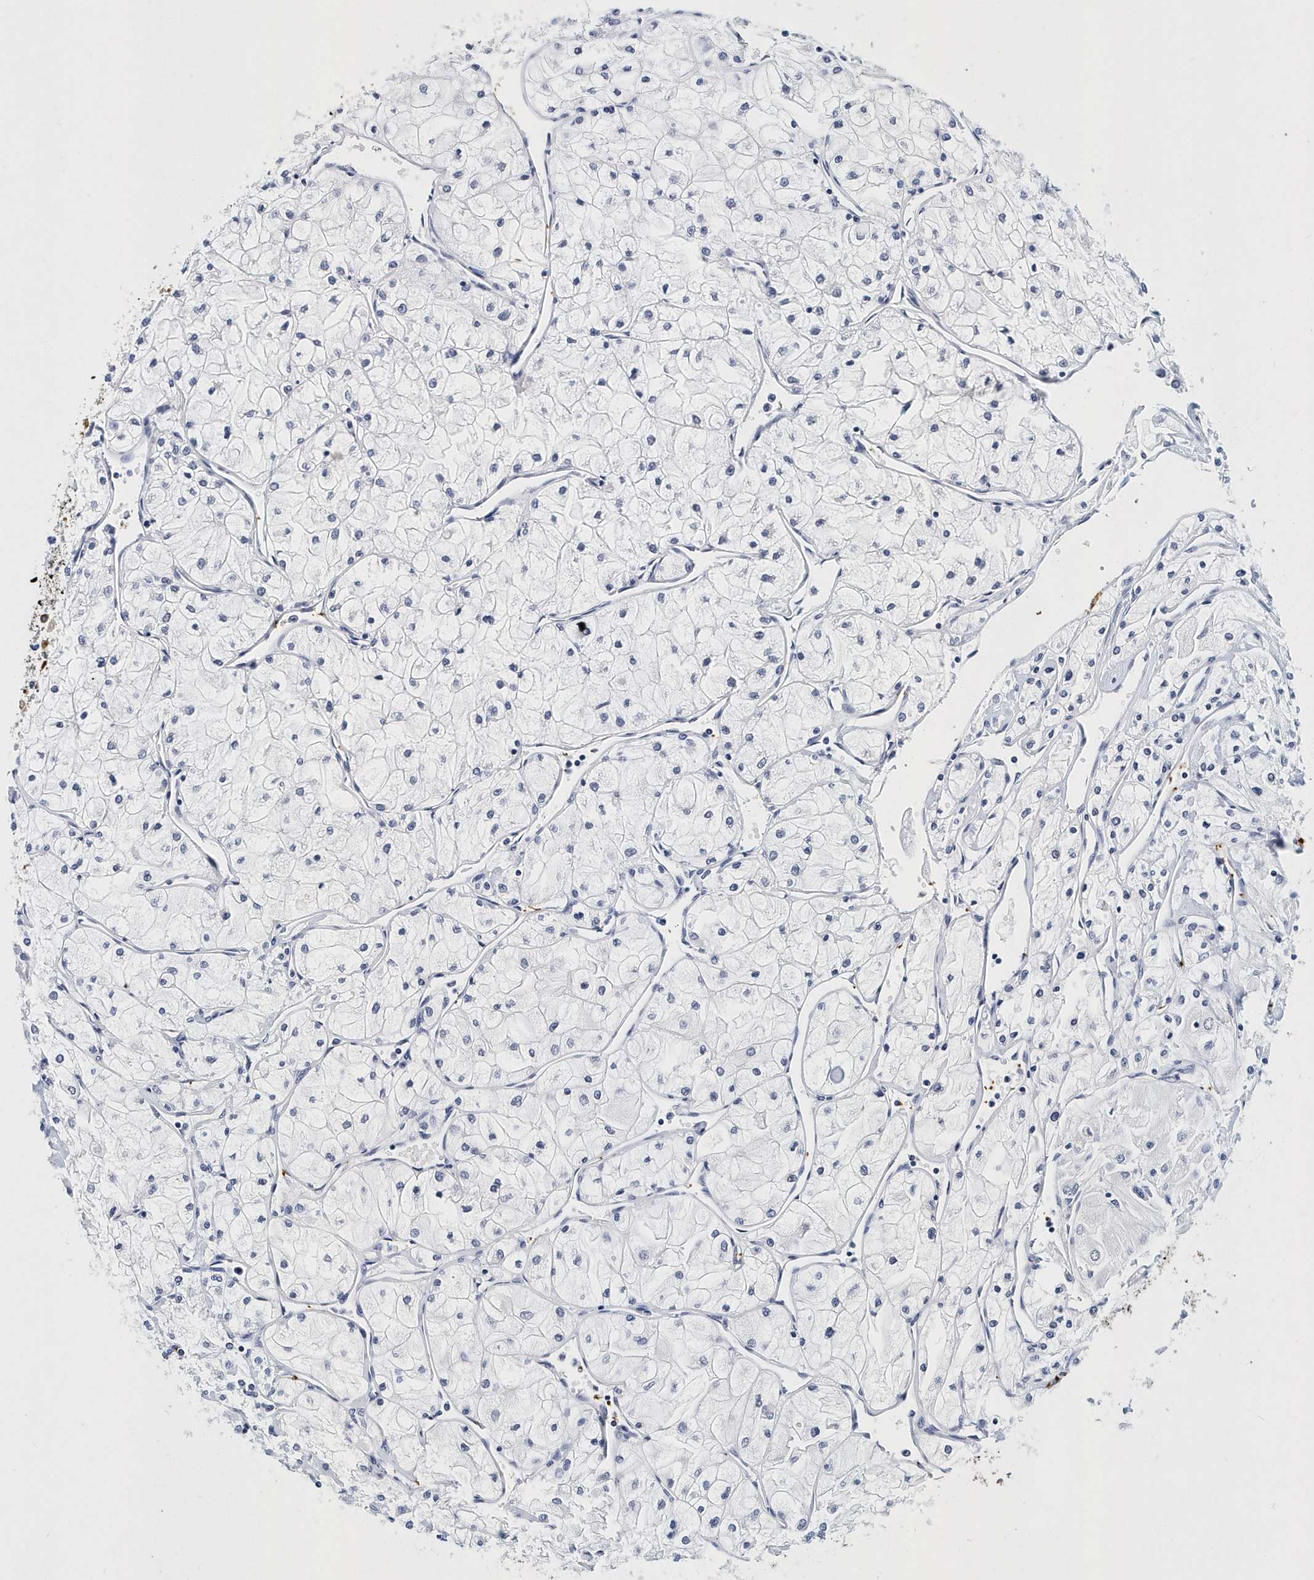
{"staining": {"intensity": "negative", "quantity": "none", "location": "none"}, "tissue": "renal cancer", "cell_type": "Tumor cells", "image_type": "cancer", "snomed": [{"axis": "morphology", "description": "Adenocarcinoma, NOS"}, {"axis": "topography", "description": "Kidney"}], "caption": "DAB immunohistochemical staining of human renal adenocarcinoma displays no significant staining in tumor cells.", "gene": "ITGA2B", "patient": {"sex": "male", "age": 80}}